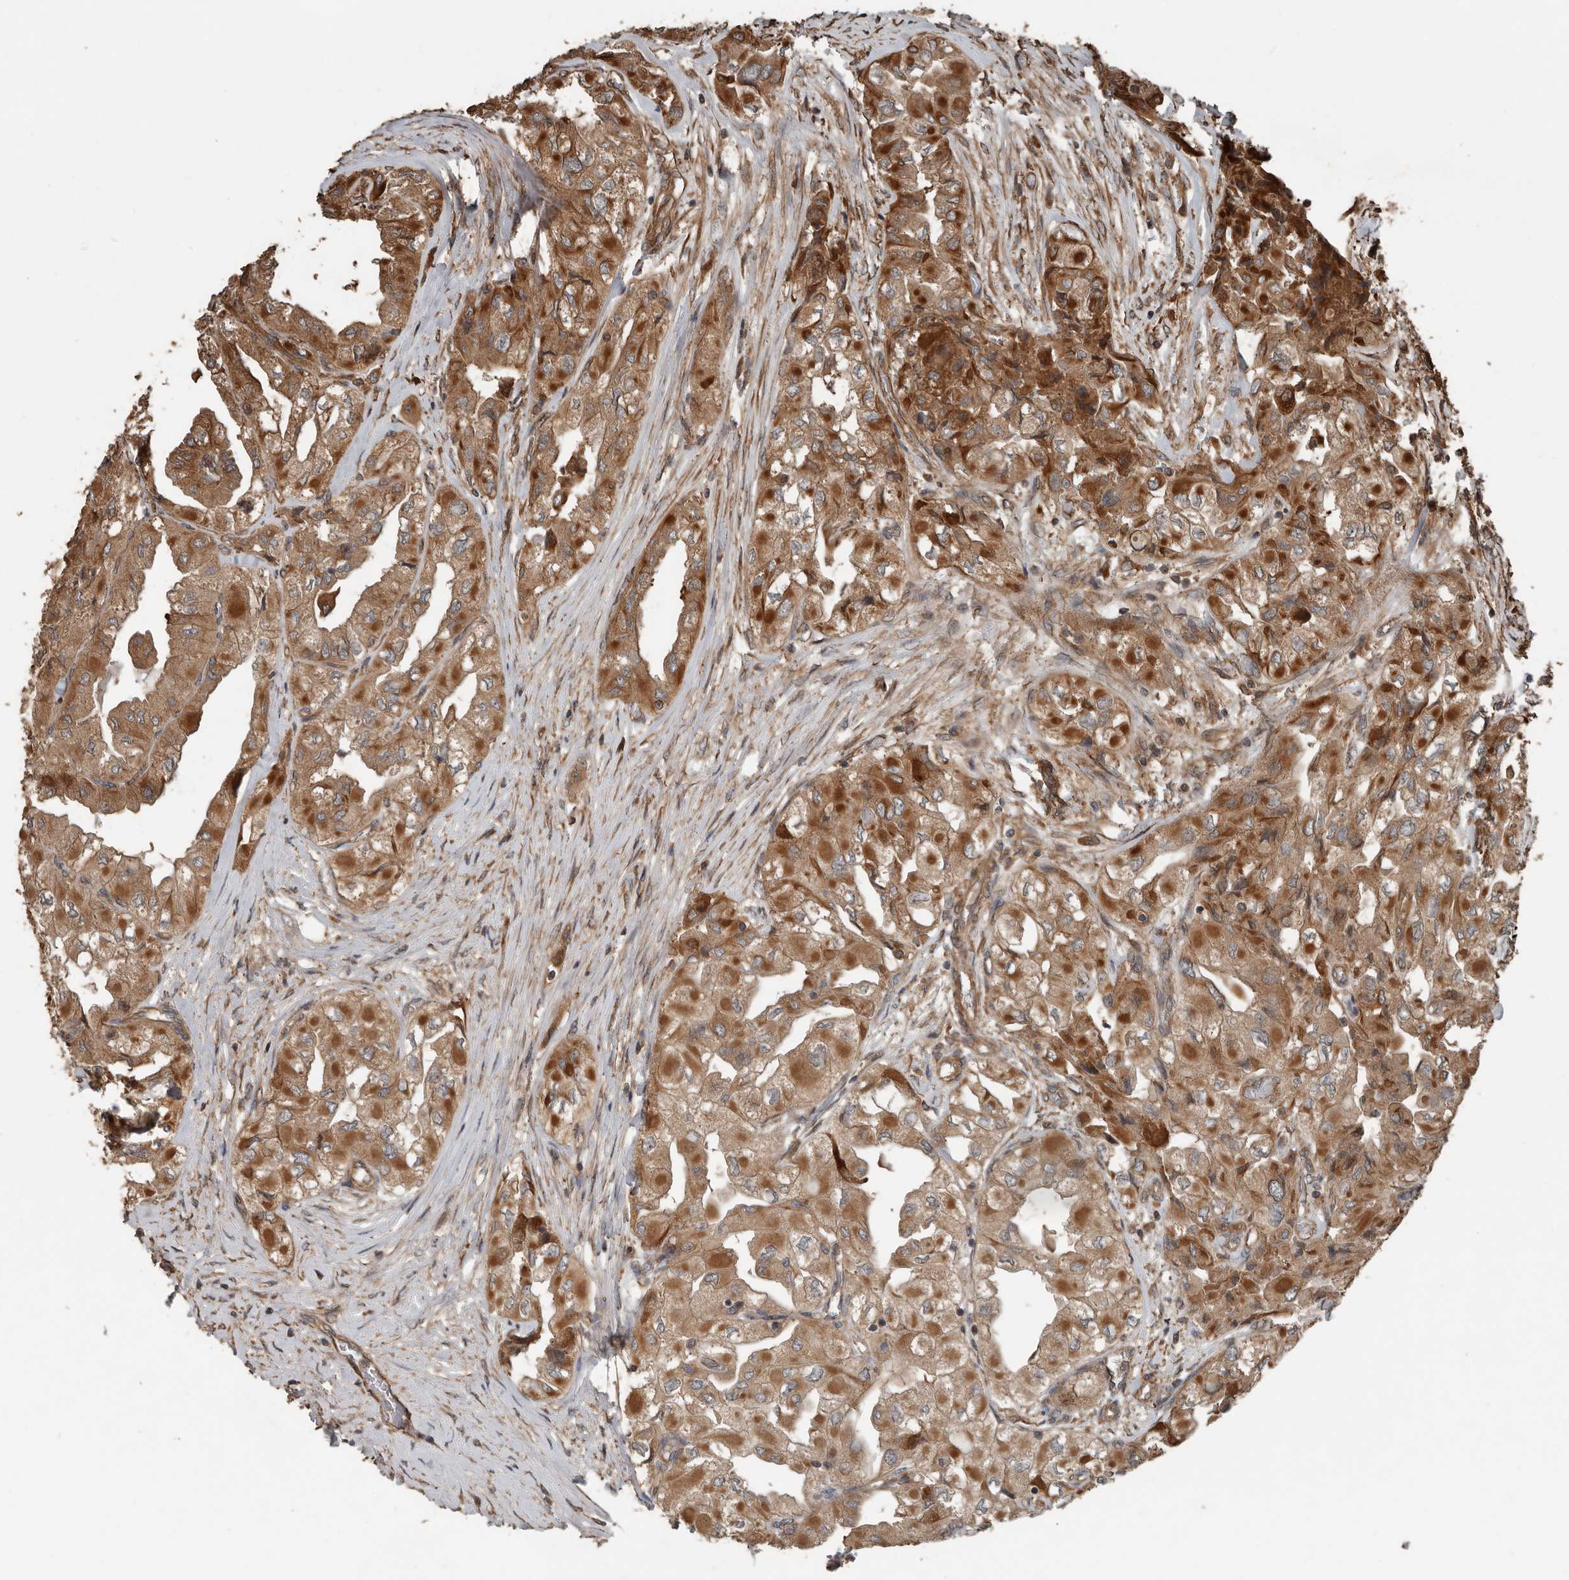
{"staining": {"intensity": "strong", "quantity": ">75%", "location": "cytoplasmic/membranous"}, "tissue": "thyroid cancer", "cell_type": "Tumor cells", "image_type": "cancer", "snomed": [{"axis": "morphology", "description": "Papillary adenocarcinoma, NOS"}, {"axis": "topography", "description": "Thyroid gland"}], "caption": "Immunohistochemistry micrograph of neoplastic tissue: human thyroid papillary adenocarcinoma stained using immunohistochemistry (IHC) reveals high levels of strong protein expression localized specifically in the cytoplasmic/membranous of tumor cells, appearing as a cytoplasmic/membranous brown color.", "gene": "YOD1", "patient": {"sex": "female", "age": 59}}